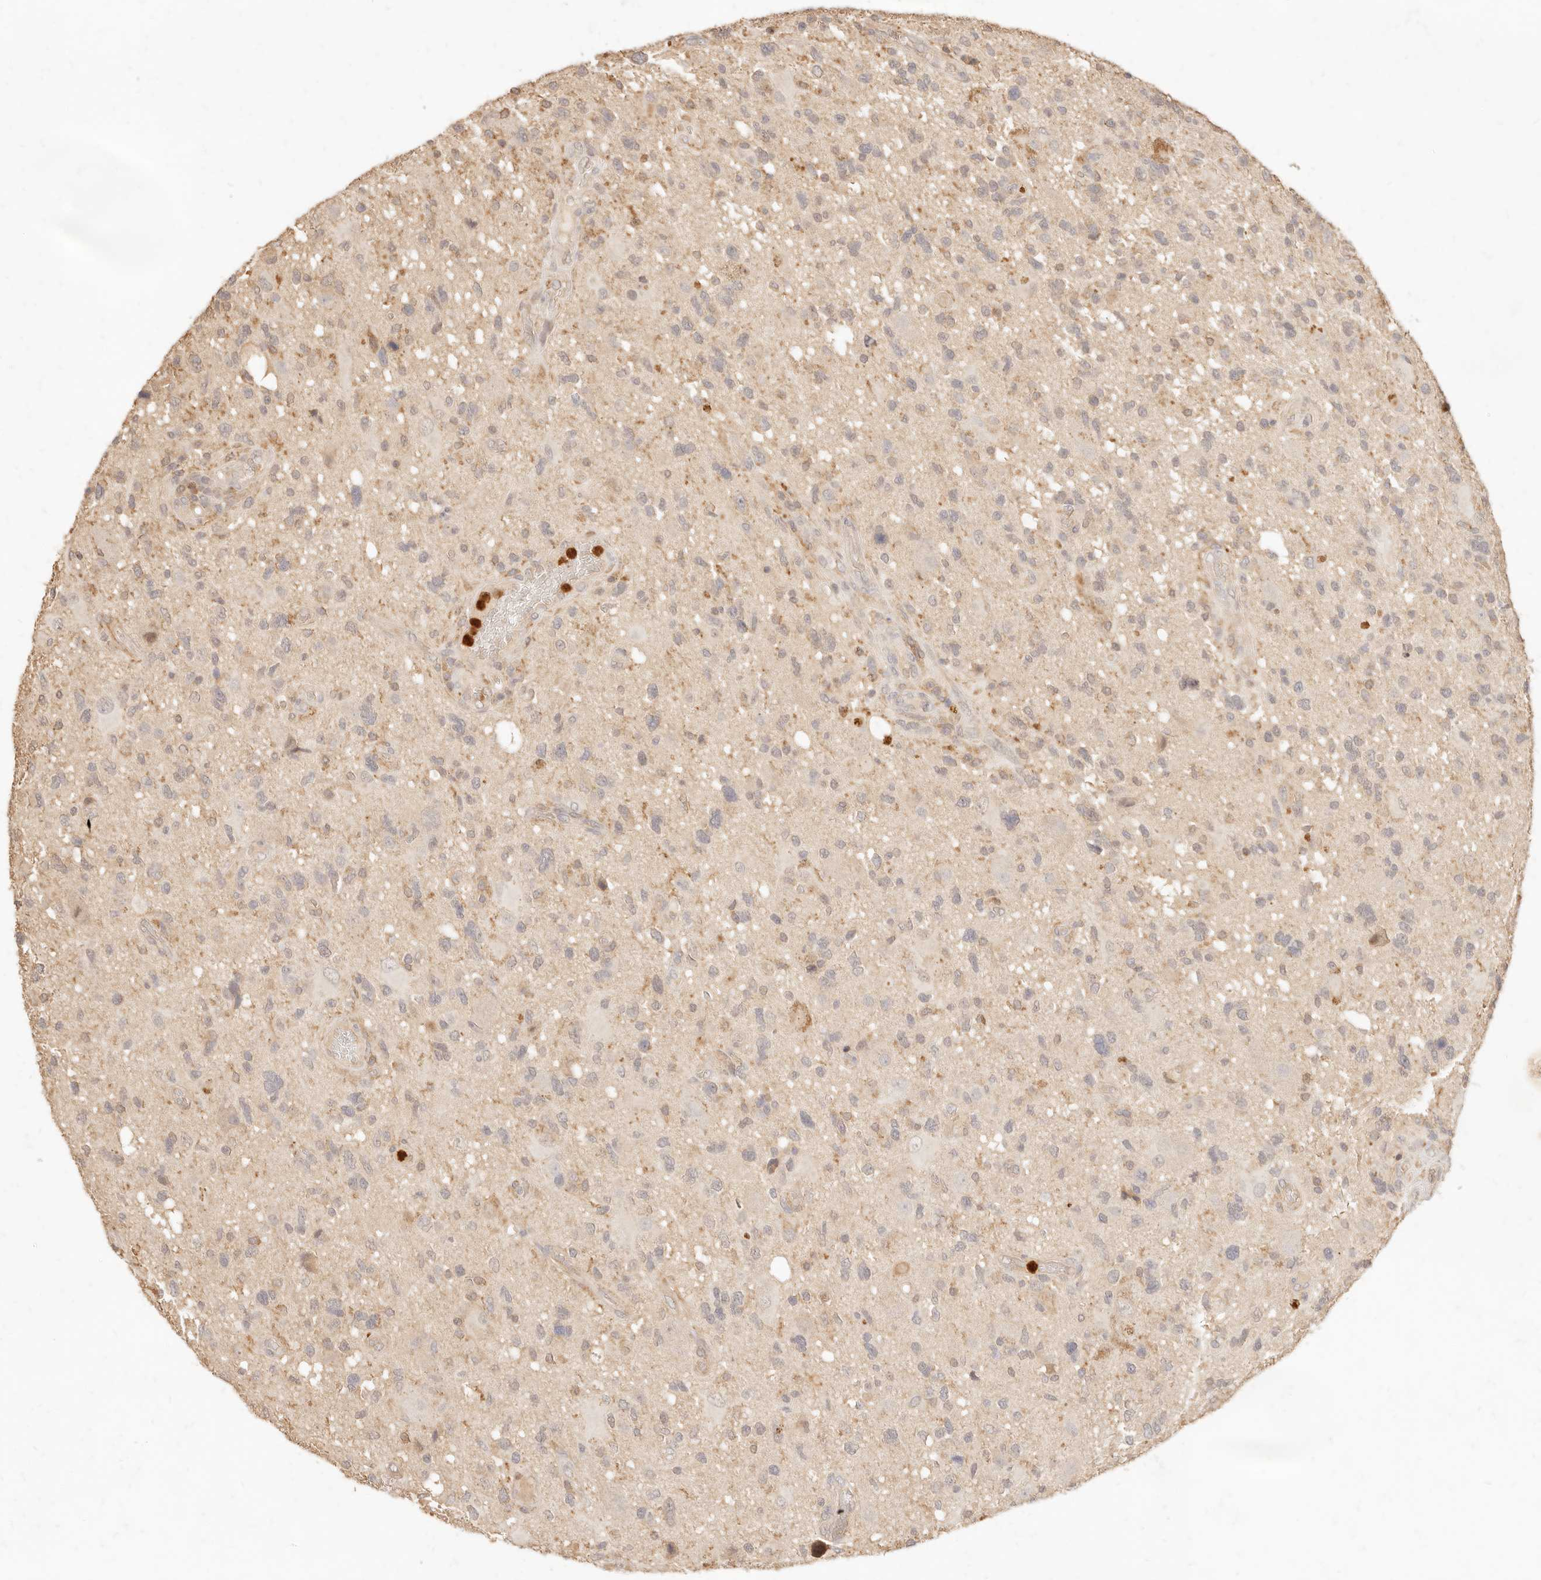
{"staining": {"intensity": "weak", "quantity": "25%-75%", "location": "cytoplasmic/membranous"}, "tissue": "glioma", "cell_type": "Tumor cells", "image_type": "cancer", "snomed": [{"axis": "morphology", "description": "Glioma, malignant, High grade"}, {"axis": "topography", "description": "Brain"}], "caption": "Glioma stained for a protein shows weak cytoplasmic/membranous positivity in tumor cells.", "gene": "TMTC2", "patient": {"sex": "male", "age": 33}}